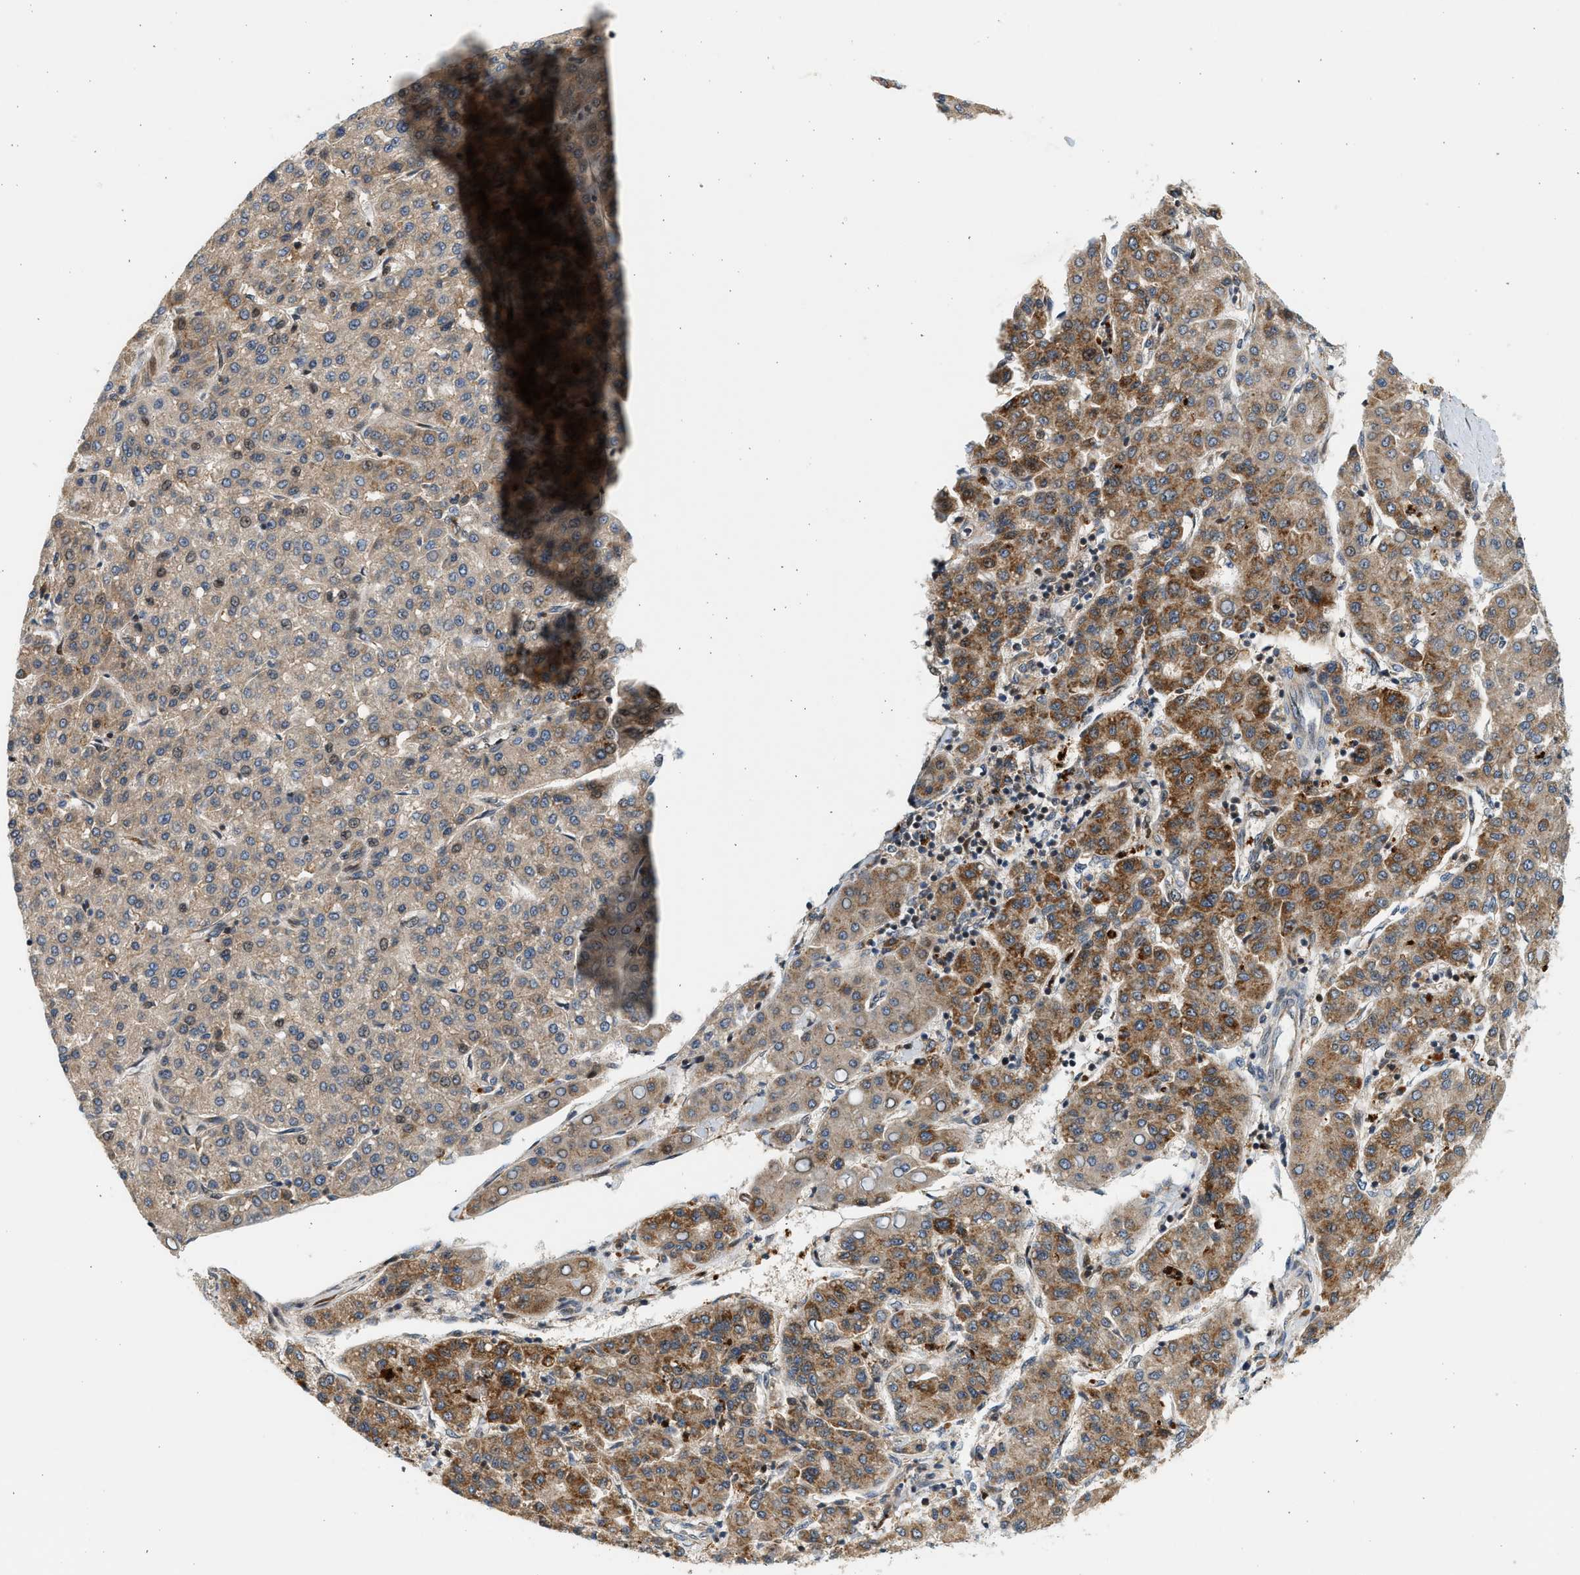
{"staining": {"intensity": "moderate", "quantity": ">75%", "location": "cytoplasmic/membranous"}, "tissue": "liver cancer", "cell_type": "Tumor cells", "image_type": "cancer", "snomed": [{"axis": "morphology", "description": "Carcinoma, Hepatocellular, NOS"}, {"axis": "topography", "description": "Liver"}], "caption": "Immunohistochemical staining of liver hepatocellular carcinoma demonstrates moderate cytoplasmic/membranous protein expression in about >75% of tumor cells.", "gene": "NRSN2", "patient": {"sex": "male", "age": 65}}